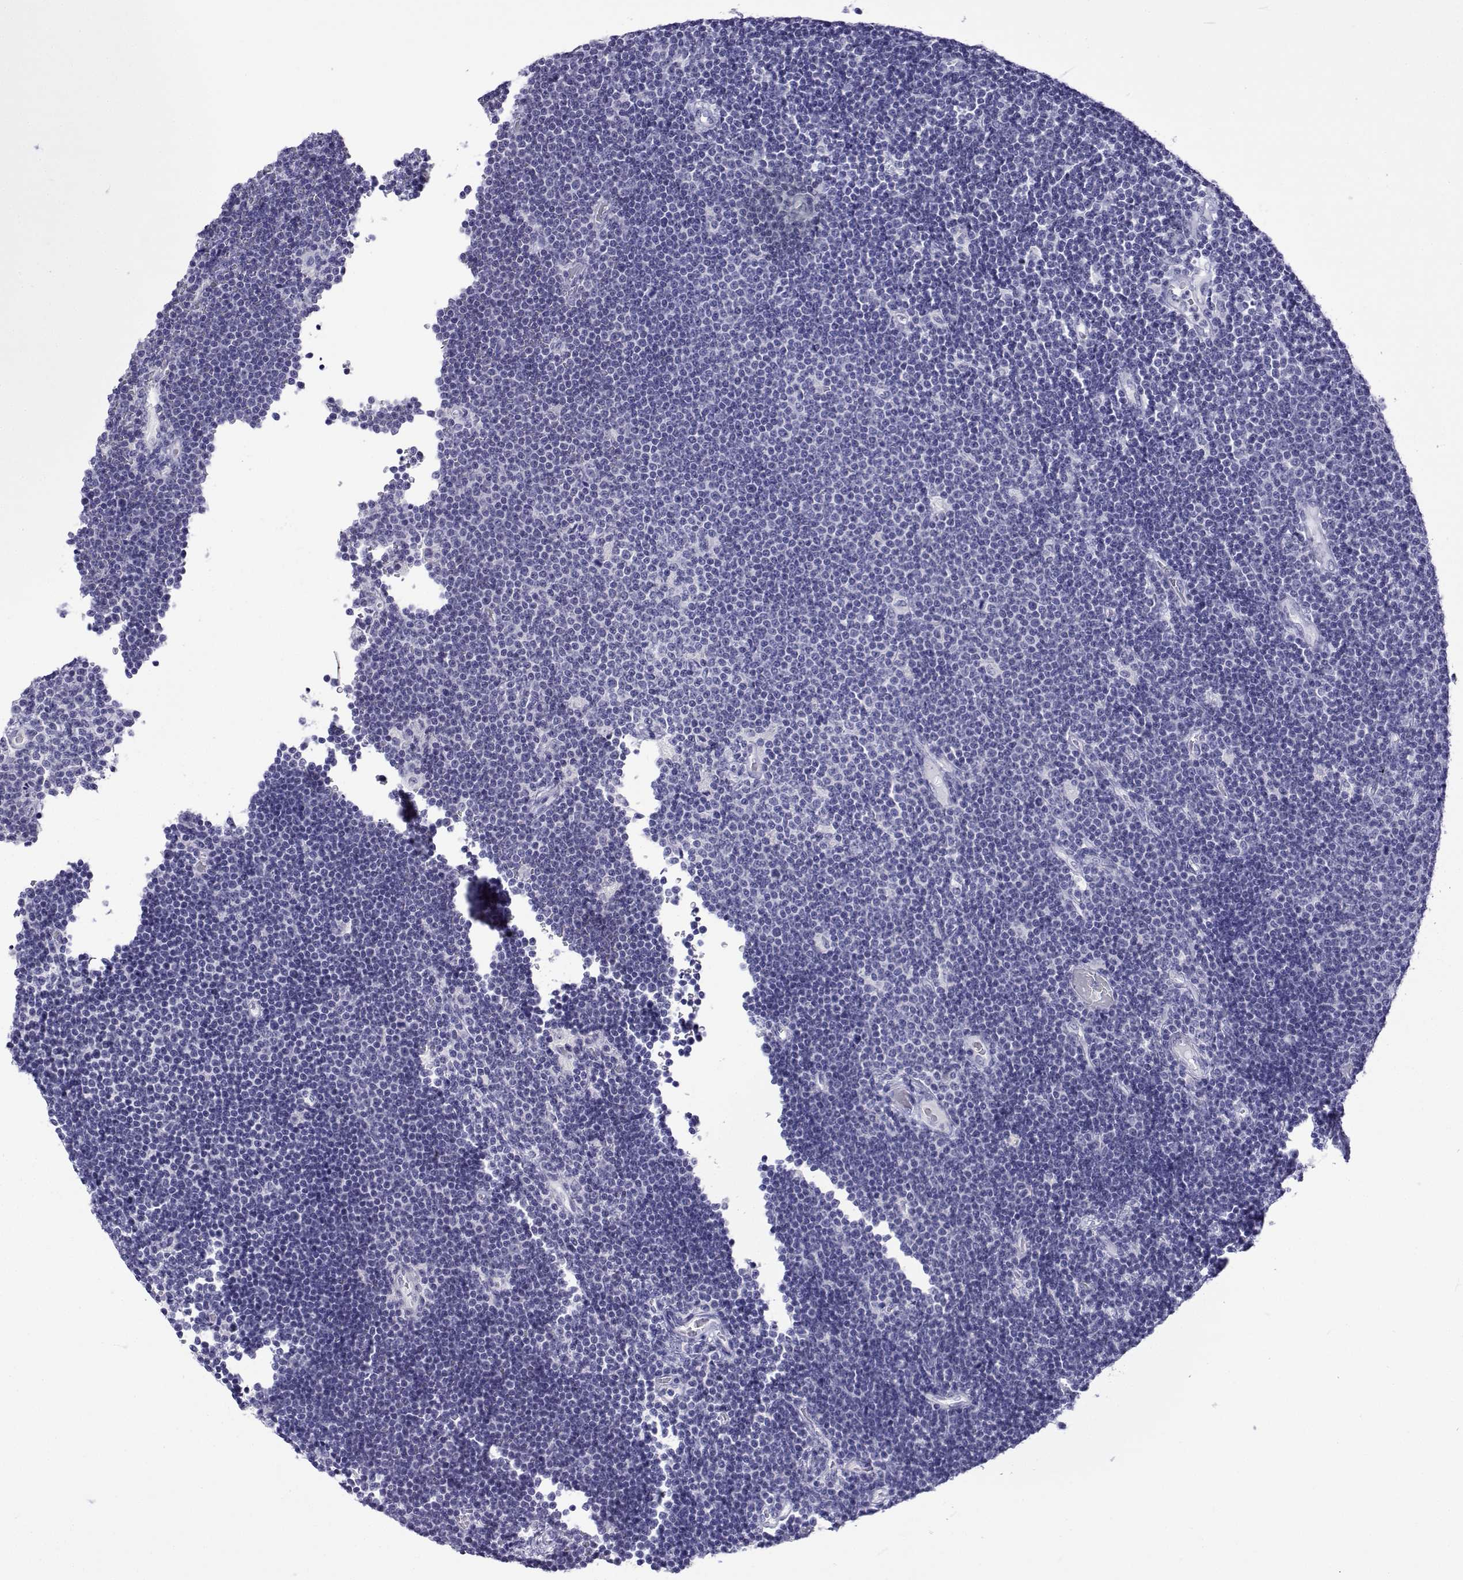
{"staining": {"intensity": "negative", "quantity": "none", "location": "none"}, "tissue": "lymphoma", "cell_type": "Tumor cells", "image_type": "cancer", "snomed": [{"axis": "morphology", "description": "Malignant lymphoma, non-Hodgkin's type, Low grade"}, {"axis": "topography", "description": "Brain"}], "caption": "This is a micrograph of IHC staining of lymphoma, which shows no staining in tumor cells. The staining was performed using DAB to visualize the protein expression in brown, while the nuclei were stained in blue with hematoxylin (Magnification: 20x).", "gene": "ACTL7A", "patient": {"sex": "female", "age": 66}}